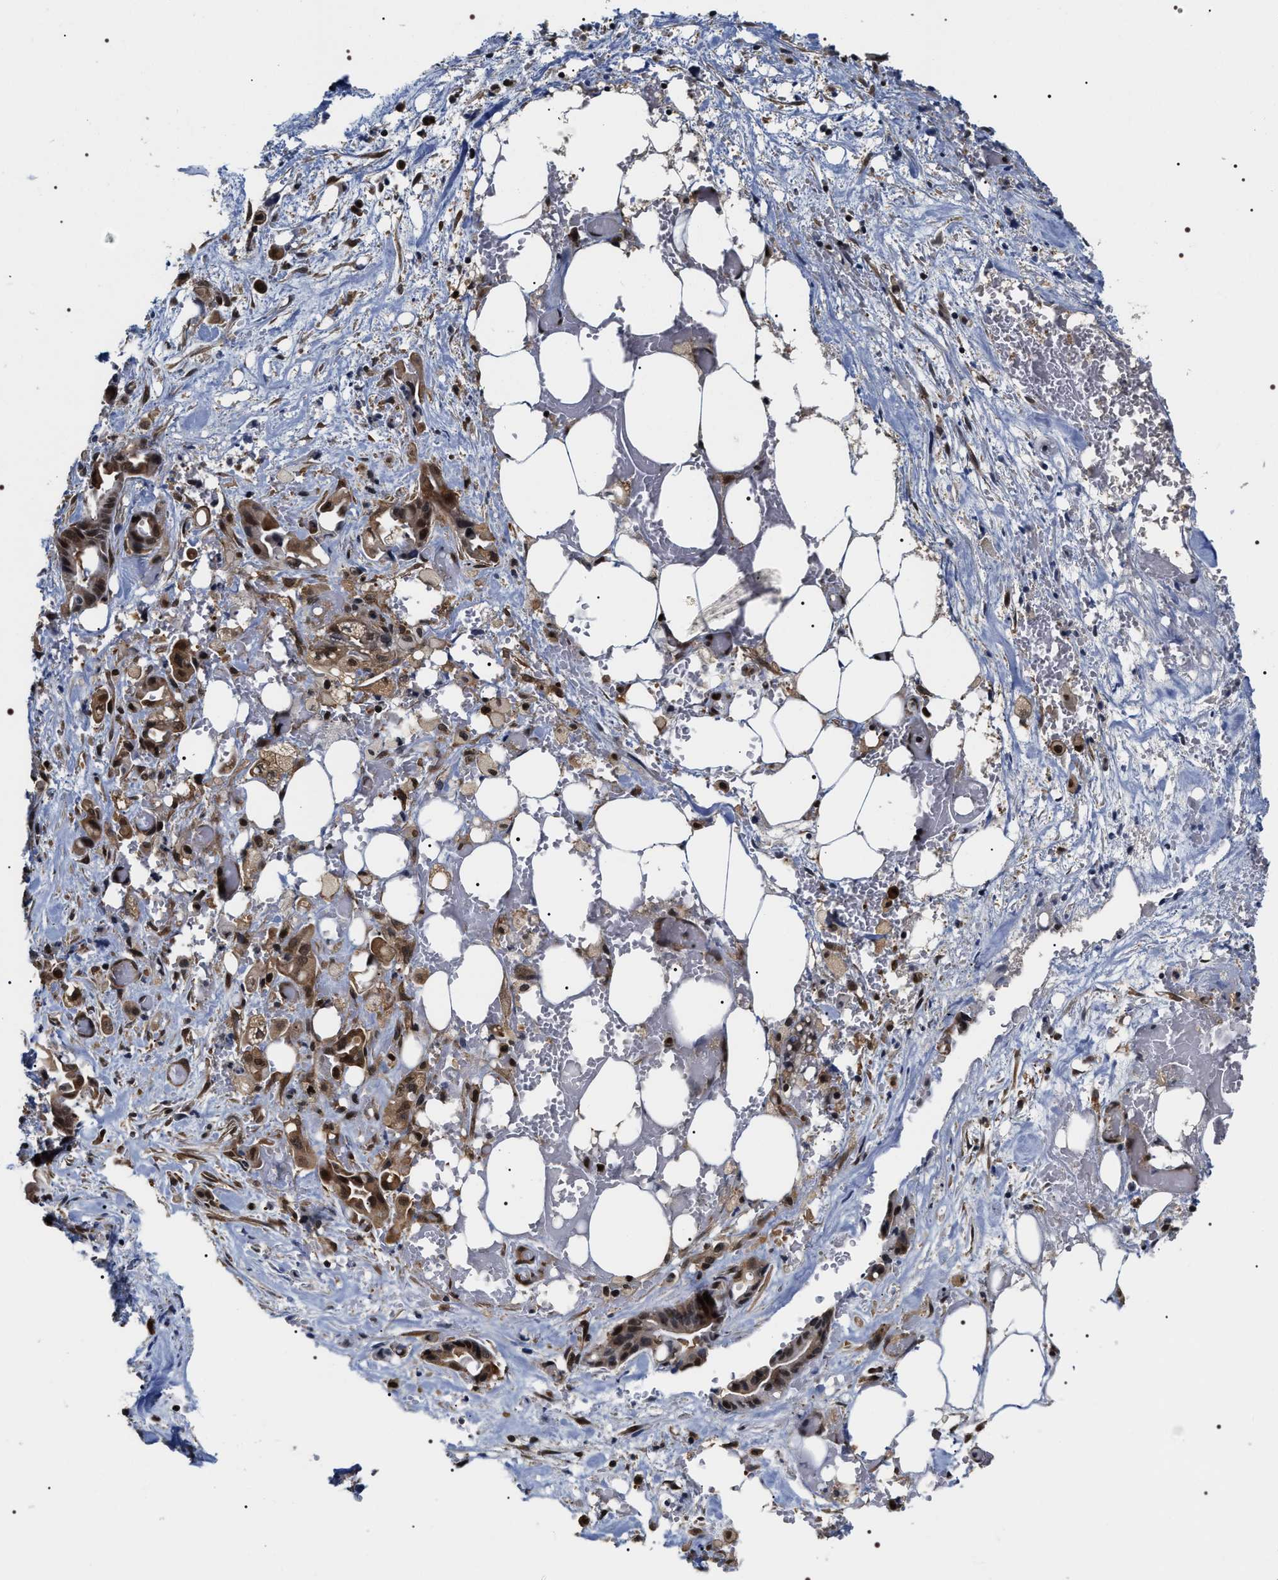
{"staining": {"intensity": "moderate", "quantity": ">75%", "location": "cytoplasmic/membranous,nuclear"}, "tissue": "liver cancer", "cell_type": "Tumor cells", "image_type": "cancer", "snomed": [{"axis": "morphology", "description": "Cholangiocarcinoma"}, {"axis": "topography", "description": "Liver"}], "caption": "Cholangiocarcinoma (liver) stained for a protein (brown) exhibits moderate cytoplasmic/membranous and nuclear positive staining in about >75% of tumor cells.", "gene": "BAG6", "patient": {"sex": "female", "age": 68}}